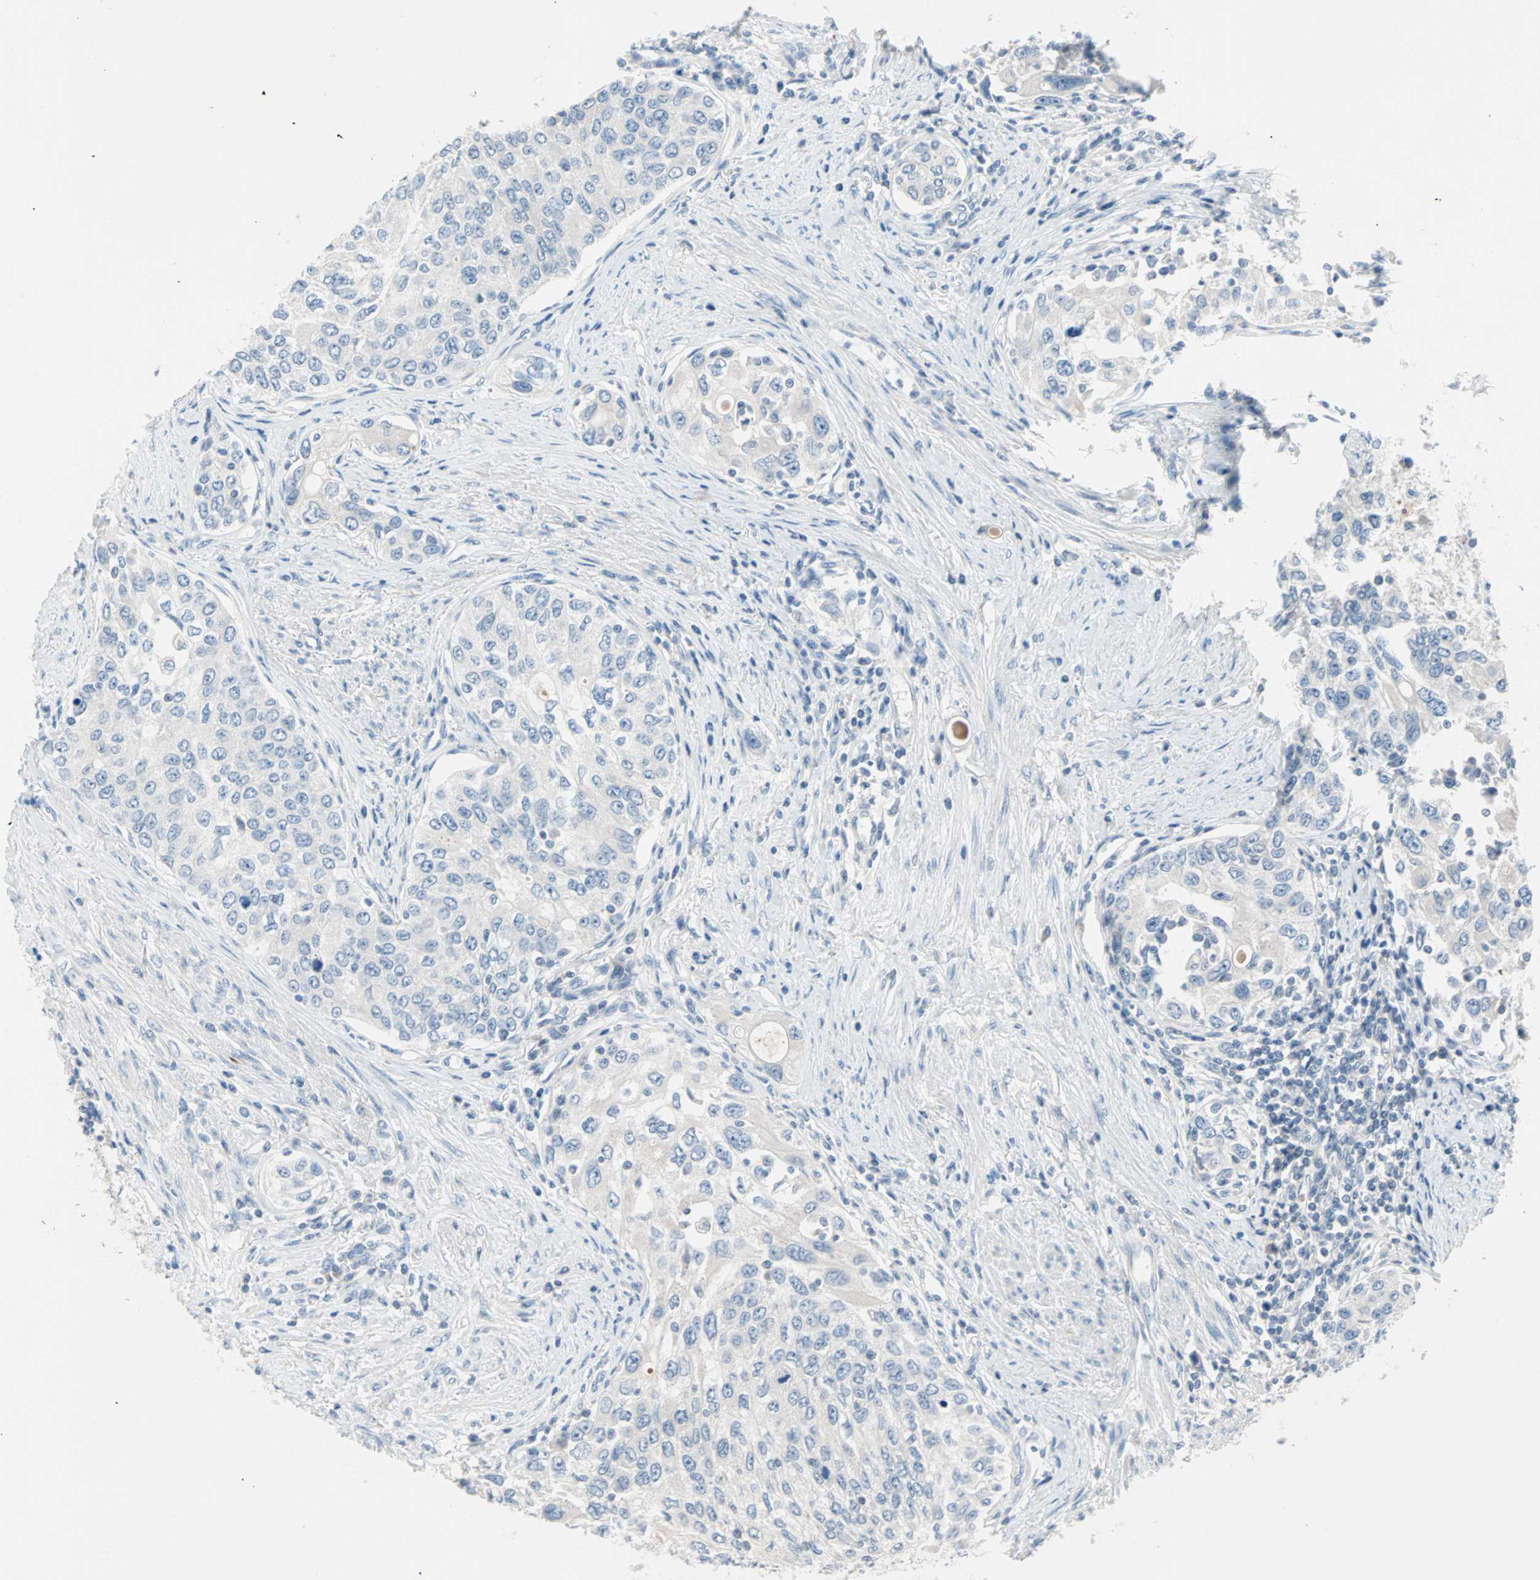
{"staining": {"intensity": "negative", "quantity": "none", "location": "none"}, "tissue": "urothelial cancer", "cell_type": "Tumor cells", "image_type": "cancer", "snomed": [{"axis": "morphology", "description": "Urothelial carcinoma, High grade"}, {"axis": "topography", "description": "Urinary bladder"}], "caption": "This is an immunohistochemistry photomicrograph of urothelial cancer. There is no staining in tumor cells.", "gene": "NEFH", "patient": {"sex": "female", "age": 56}}